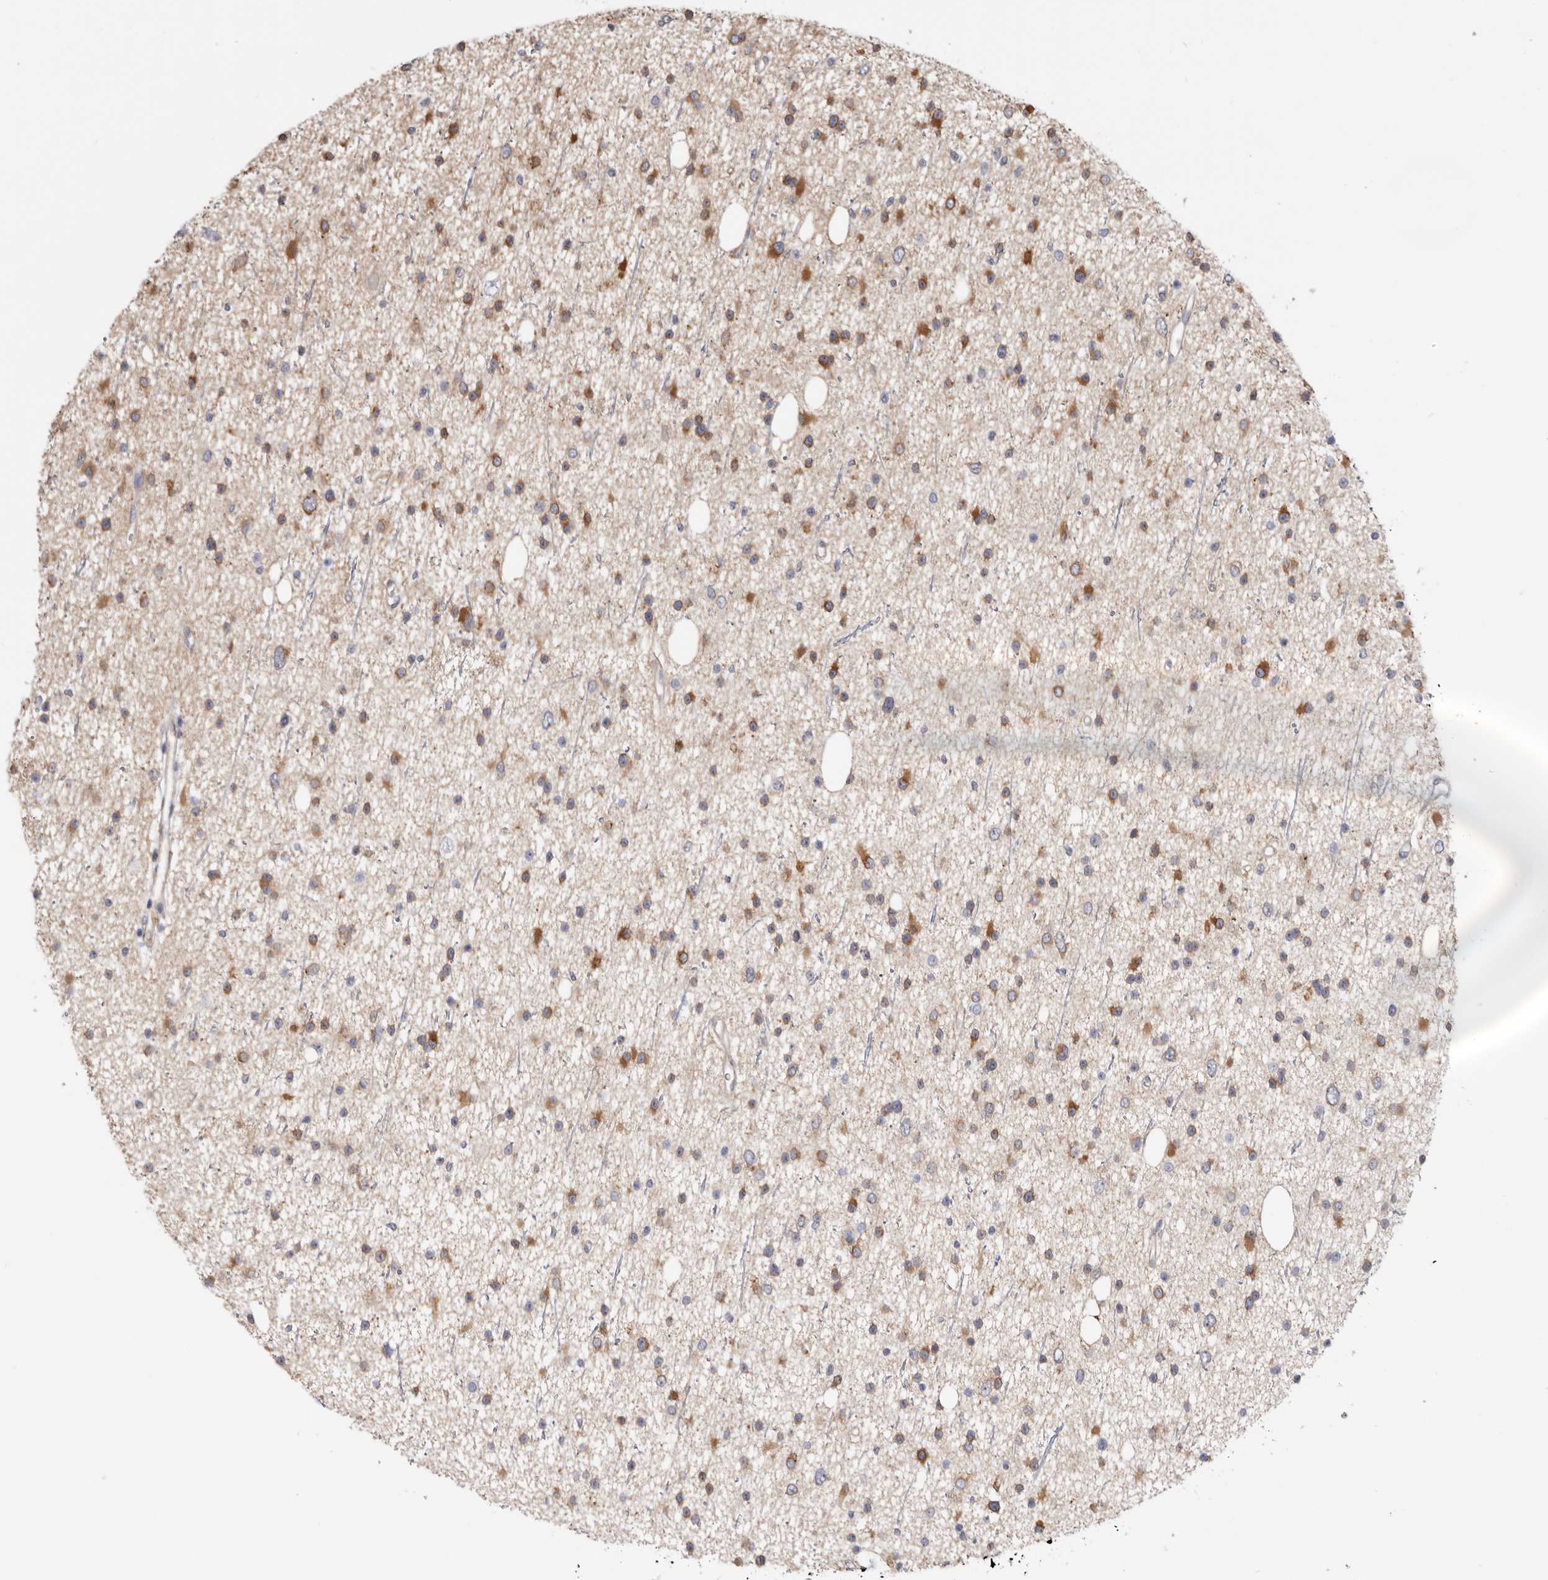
{"staining": {"intensity": "moderate", "quantity": ">75%", "location": "cytoplasmic/membranous"}, "tissue": "glioma", "cell_type": "Tumor cells", "image_type": "cancer", "snomed": [{"axis": "morphology", "description": "Glioma, malignant, Low grade"}, {"axis": "topography", "description": "Cerebral cortex"}], "caption": "Immunohistochemistry (DAB) staining of glioma demonstrates moderate cytoplasmic/membranous protein expression in about >75% of tumor cells.", "gene": "SEMA3E", "patient": {"sex": "female", "age": 39}}